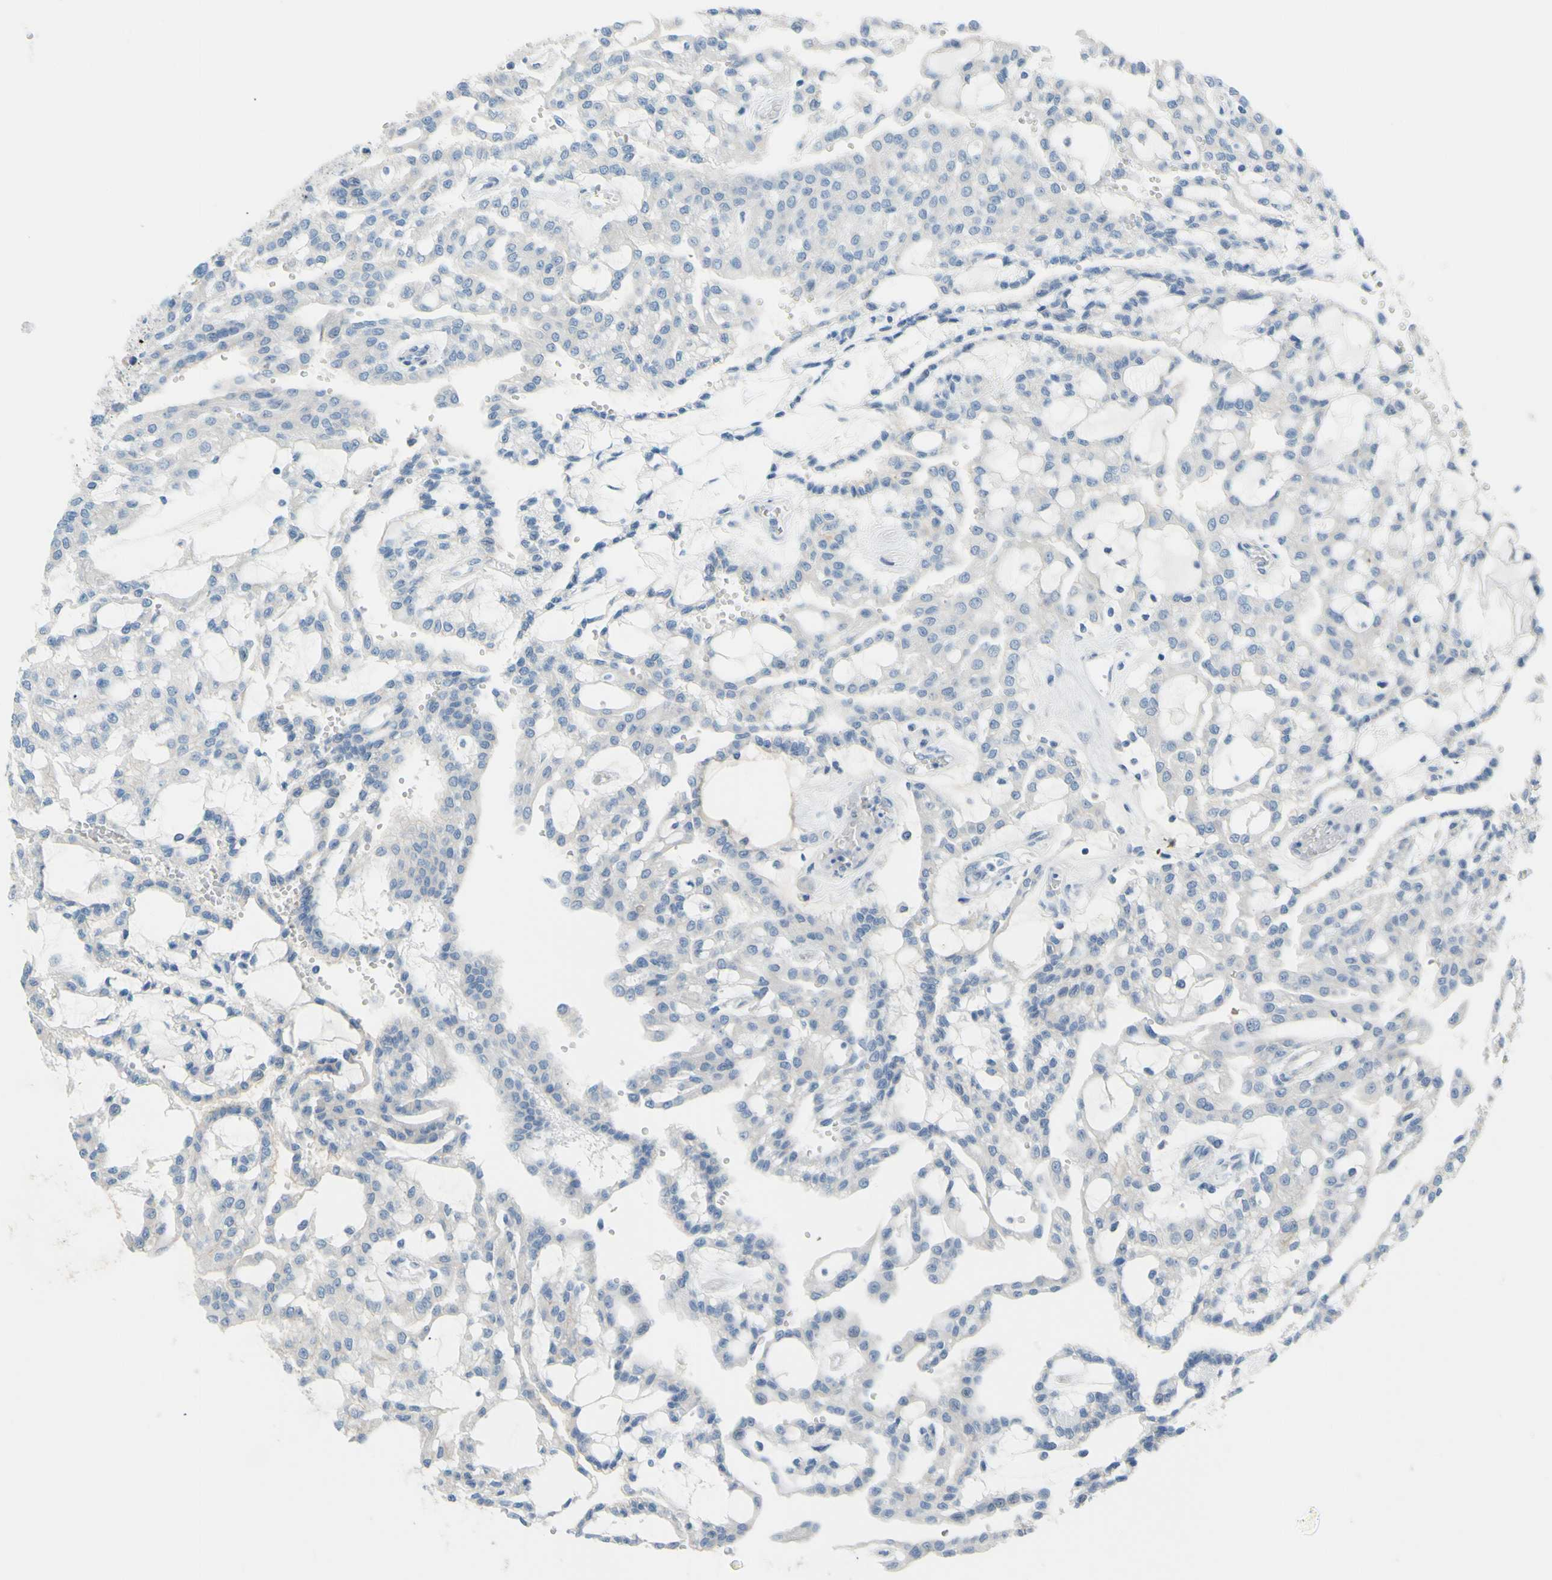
{"staining": {"intensity": "negative", "quantity": "none", "location": "none"}, "tissue": "renal cancer", "cell_type": "Tumor cells", "image_type": "cancer", "snomed": [{"axis": "morphology", "description": "Adenocarcinoma, NOS"}, {"axis": "topography", "description": "Kidney"}], "caption": "Protein analysis of renal cancer (adenocarcinoma) shows no significant positivity in tumor cells.", "gene": "SLC1A2", "patient": {"sex": "male", "age": 63}}